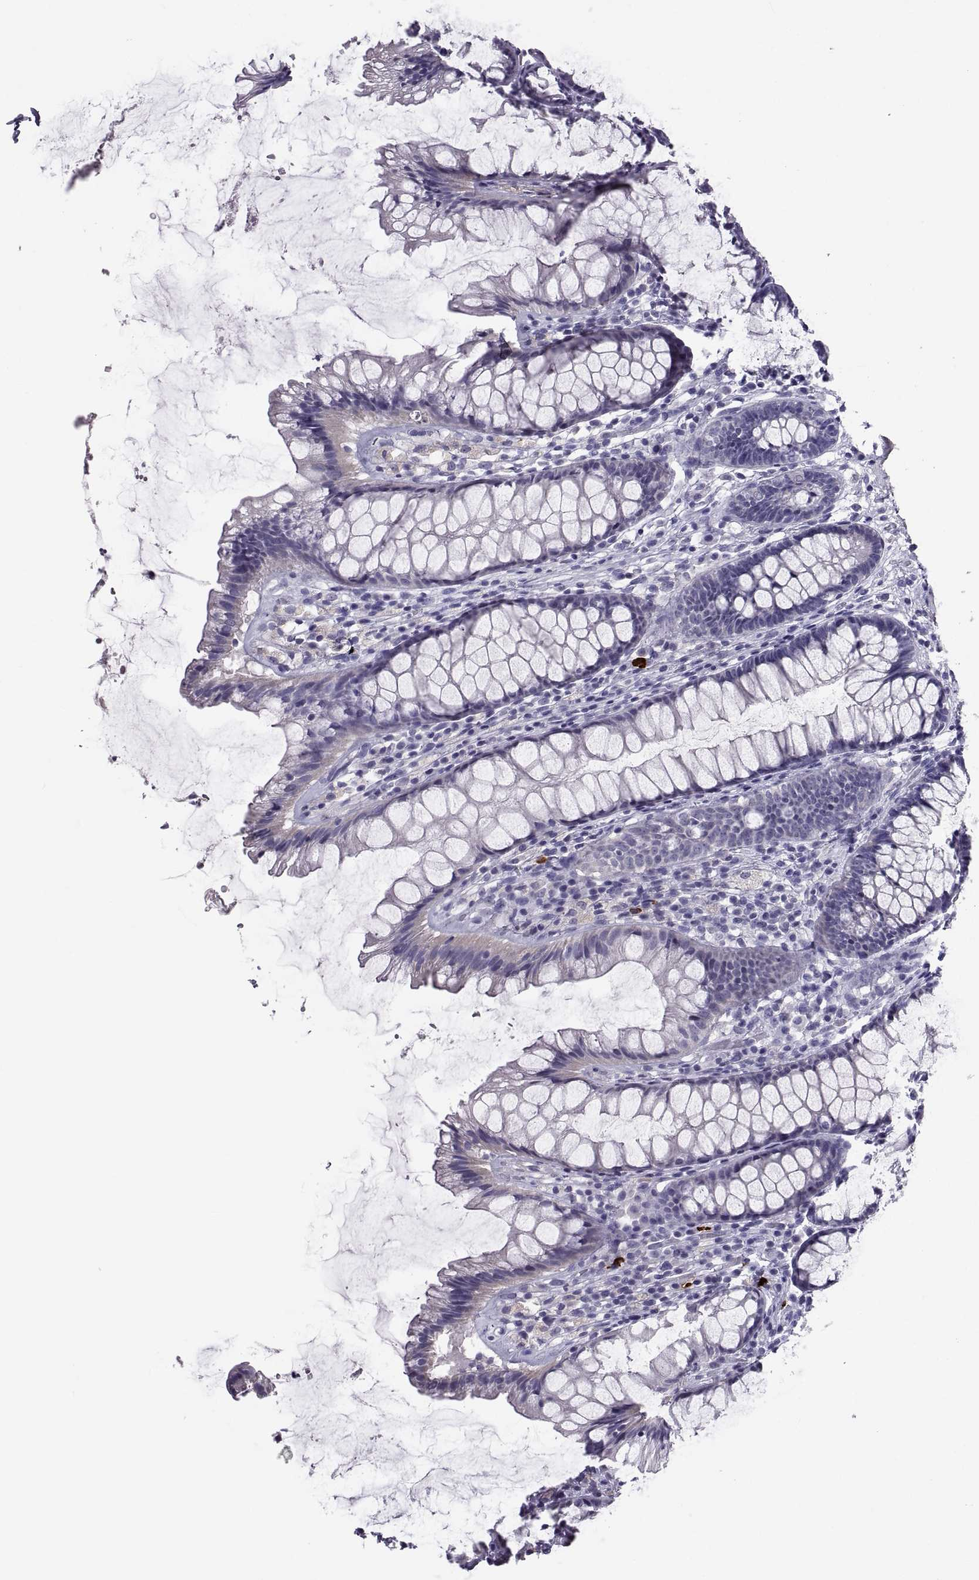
{"staining": {"intensity": "negative", "quantity": "none", "location": "none"}, "tissue": "rectum", "cell_type": "Glandular cells", "image_type": "normal", "snomed": [{"axis": "morphology", "description": "Normal tissue, NOS"}, {"axis": "topography", "description": "Rectum"}], "caption": "An immunohistochemistry photomicrograph of unremarkable rectum is shown. There is no staining in glandular cells of rectum.", "gene": "IGSF1", "patient": {"sex": "male", "age": 72}}